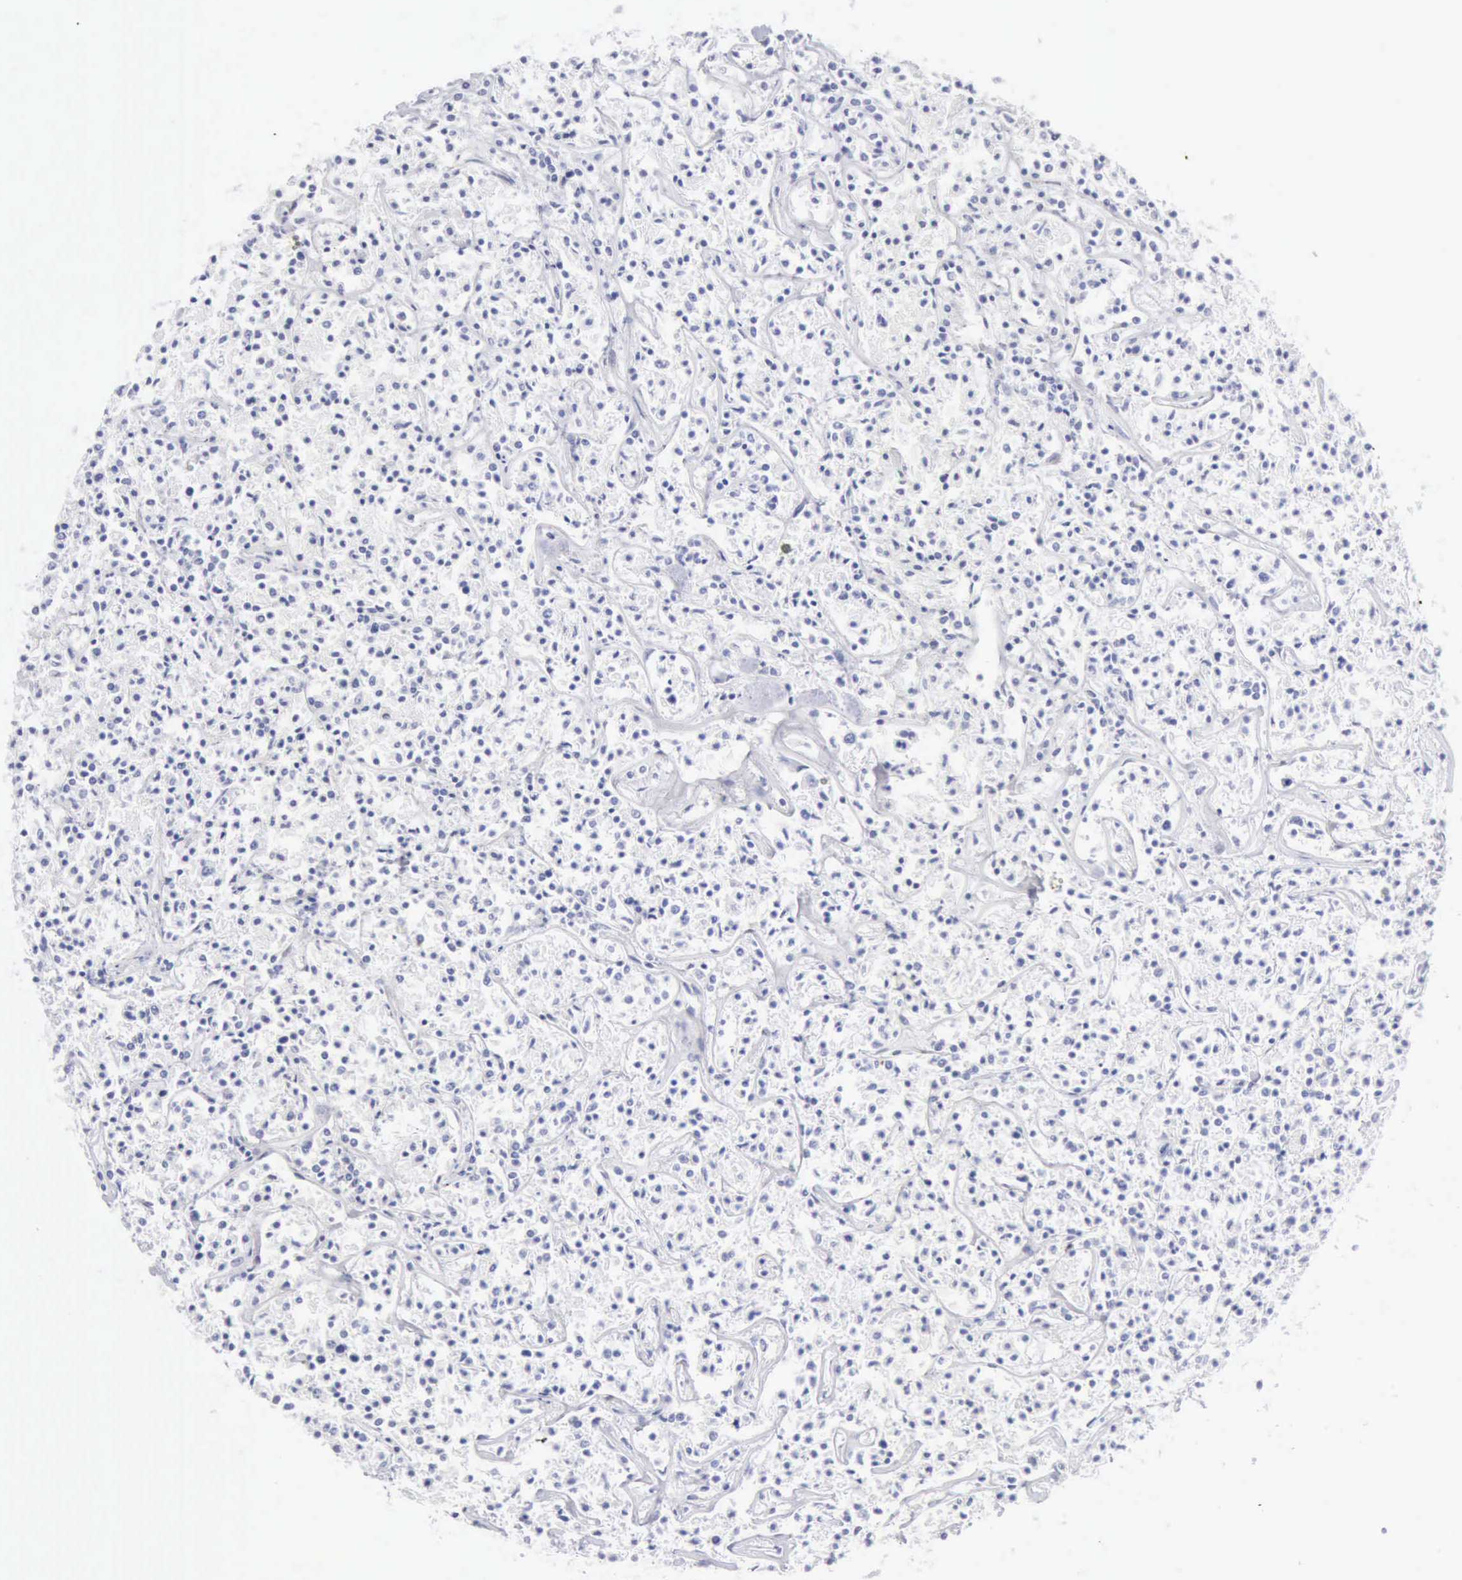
{"staining": {"intensity": "negative", "quantity": "none", "location": "none"}, "tissue": "lymphoma", "cell_type": "Tumor cells", "image_type": "cancer", "snomed": [{"axis": "morphology", "description": "Malignant lymphoma, non-Hodgkin's type, Low grade"}, {"axis": "topography", "description": "Small intestine"}], "caption": "This is a histopathology image of IHC staining of malignant lymphoma, non-Hodgkin's type (low-grade), which shows no positivity in tumor cells. (Brightfield microscopy of DAB immunohistochemistry (IHC) at high magnification).", "gene": "KRT5", "patient": {"sex": "female", "age": 59}}